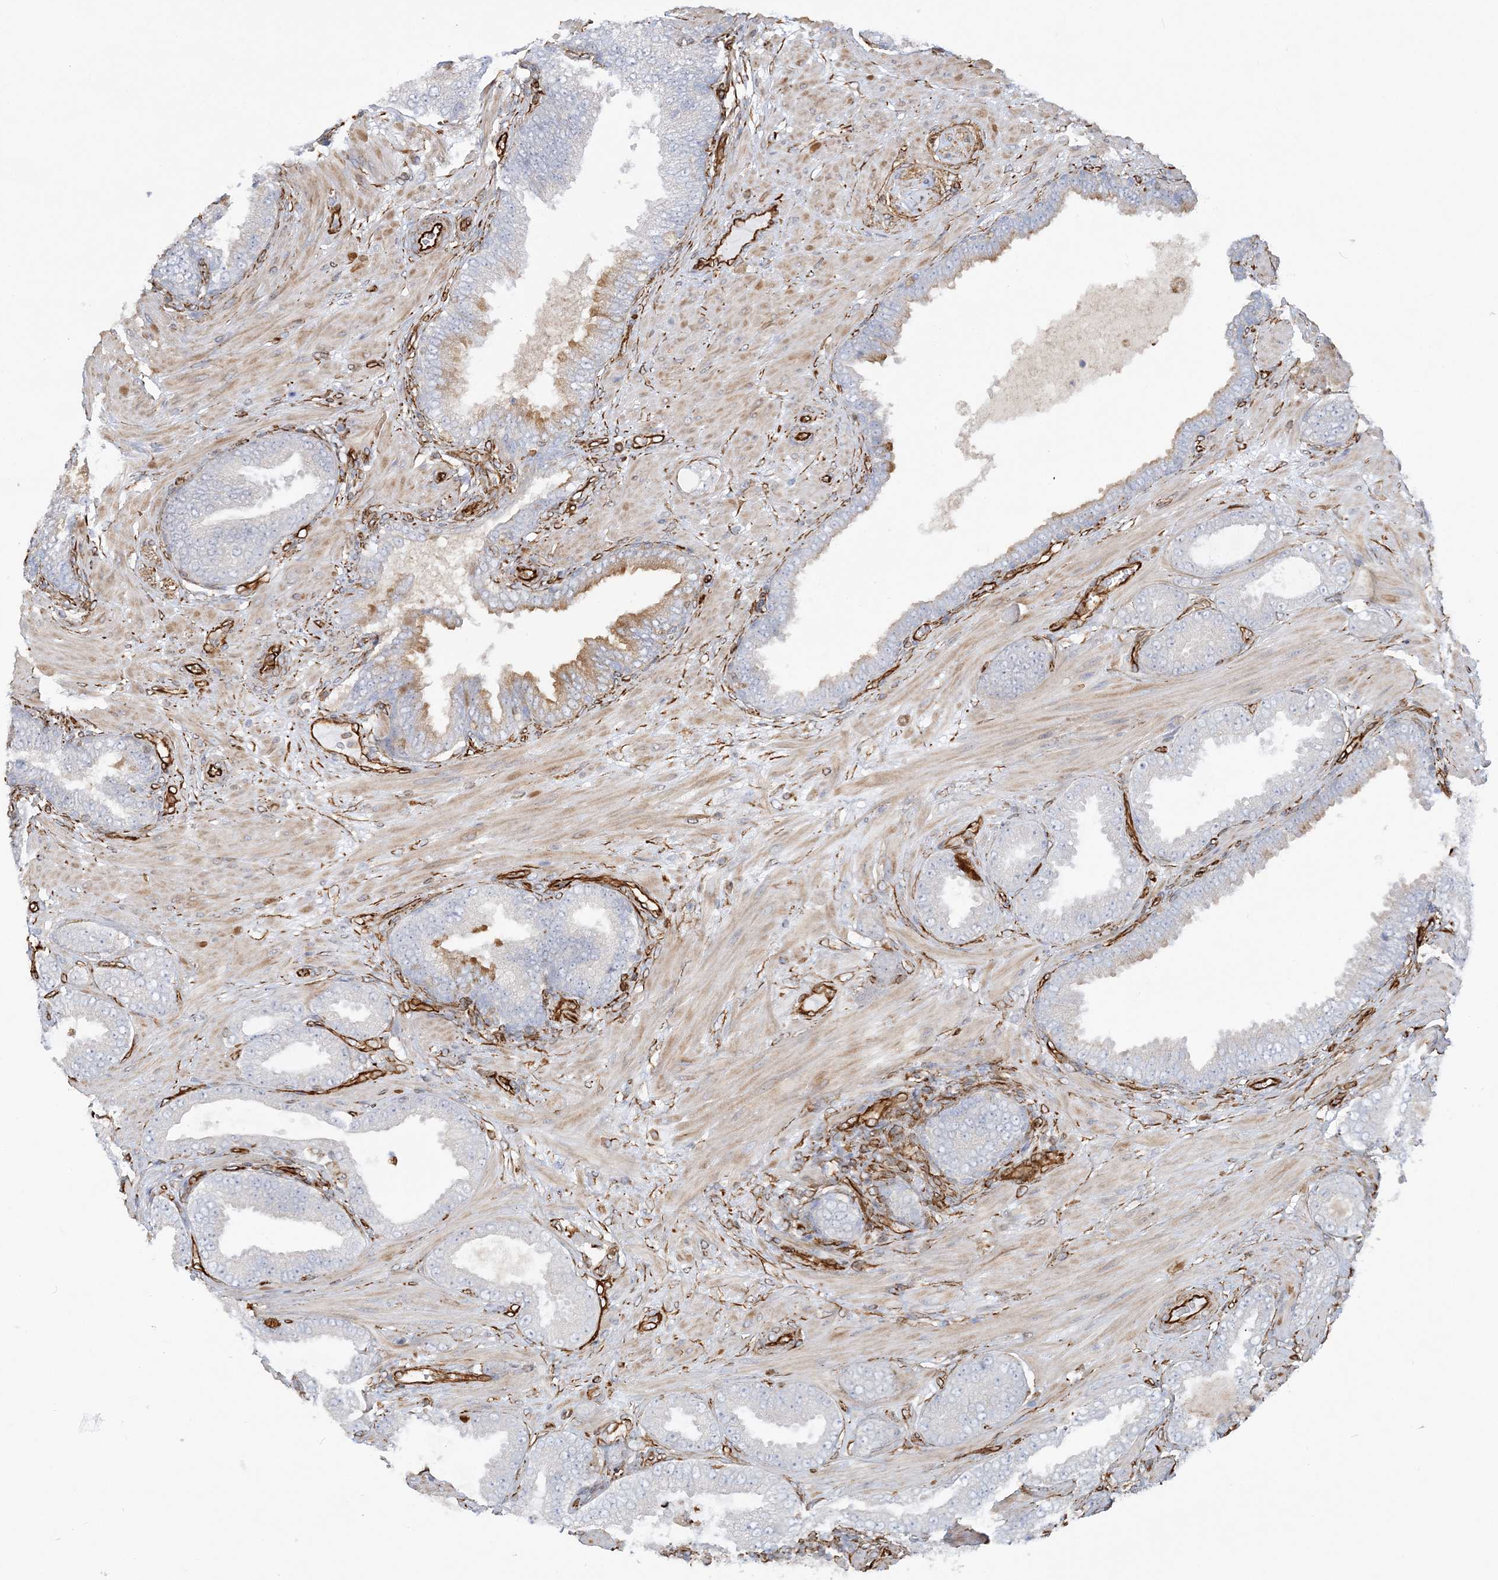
{"staining": {"intensity": "negative", "quantity": "none", "location": "none"}, "tissue": "prostate cancer", "cell_type": "Tumor cells", "image_type": "cancer", "snomed": [{"axis": "morphology", "description": "Adenocarcinoma, Low grade"}, {"axis": "topography", "description": "Prostate"}], "caption": "This histopathology image is of prostate cancer (low-grade adenocarcinoma) stained with immunohistochemistry to label a protein in brown with the nuclei are counter-stained blue. There is no positivity in tumor cells. (Stains: DAB IHC with hematoxylin counter stain, Microscopy: brightfield microscopy at high magnification).", "gene": "SCLT1", "patient": {"sex": "male", "age": 63}}